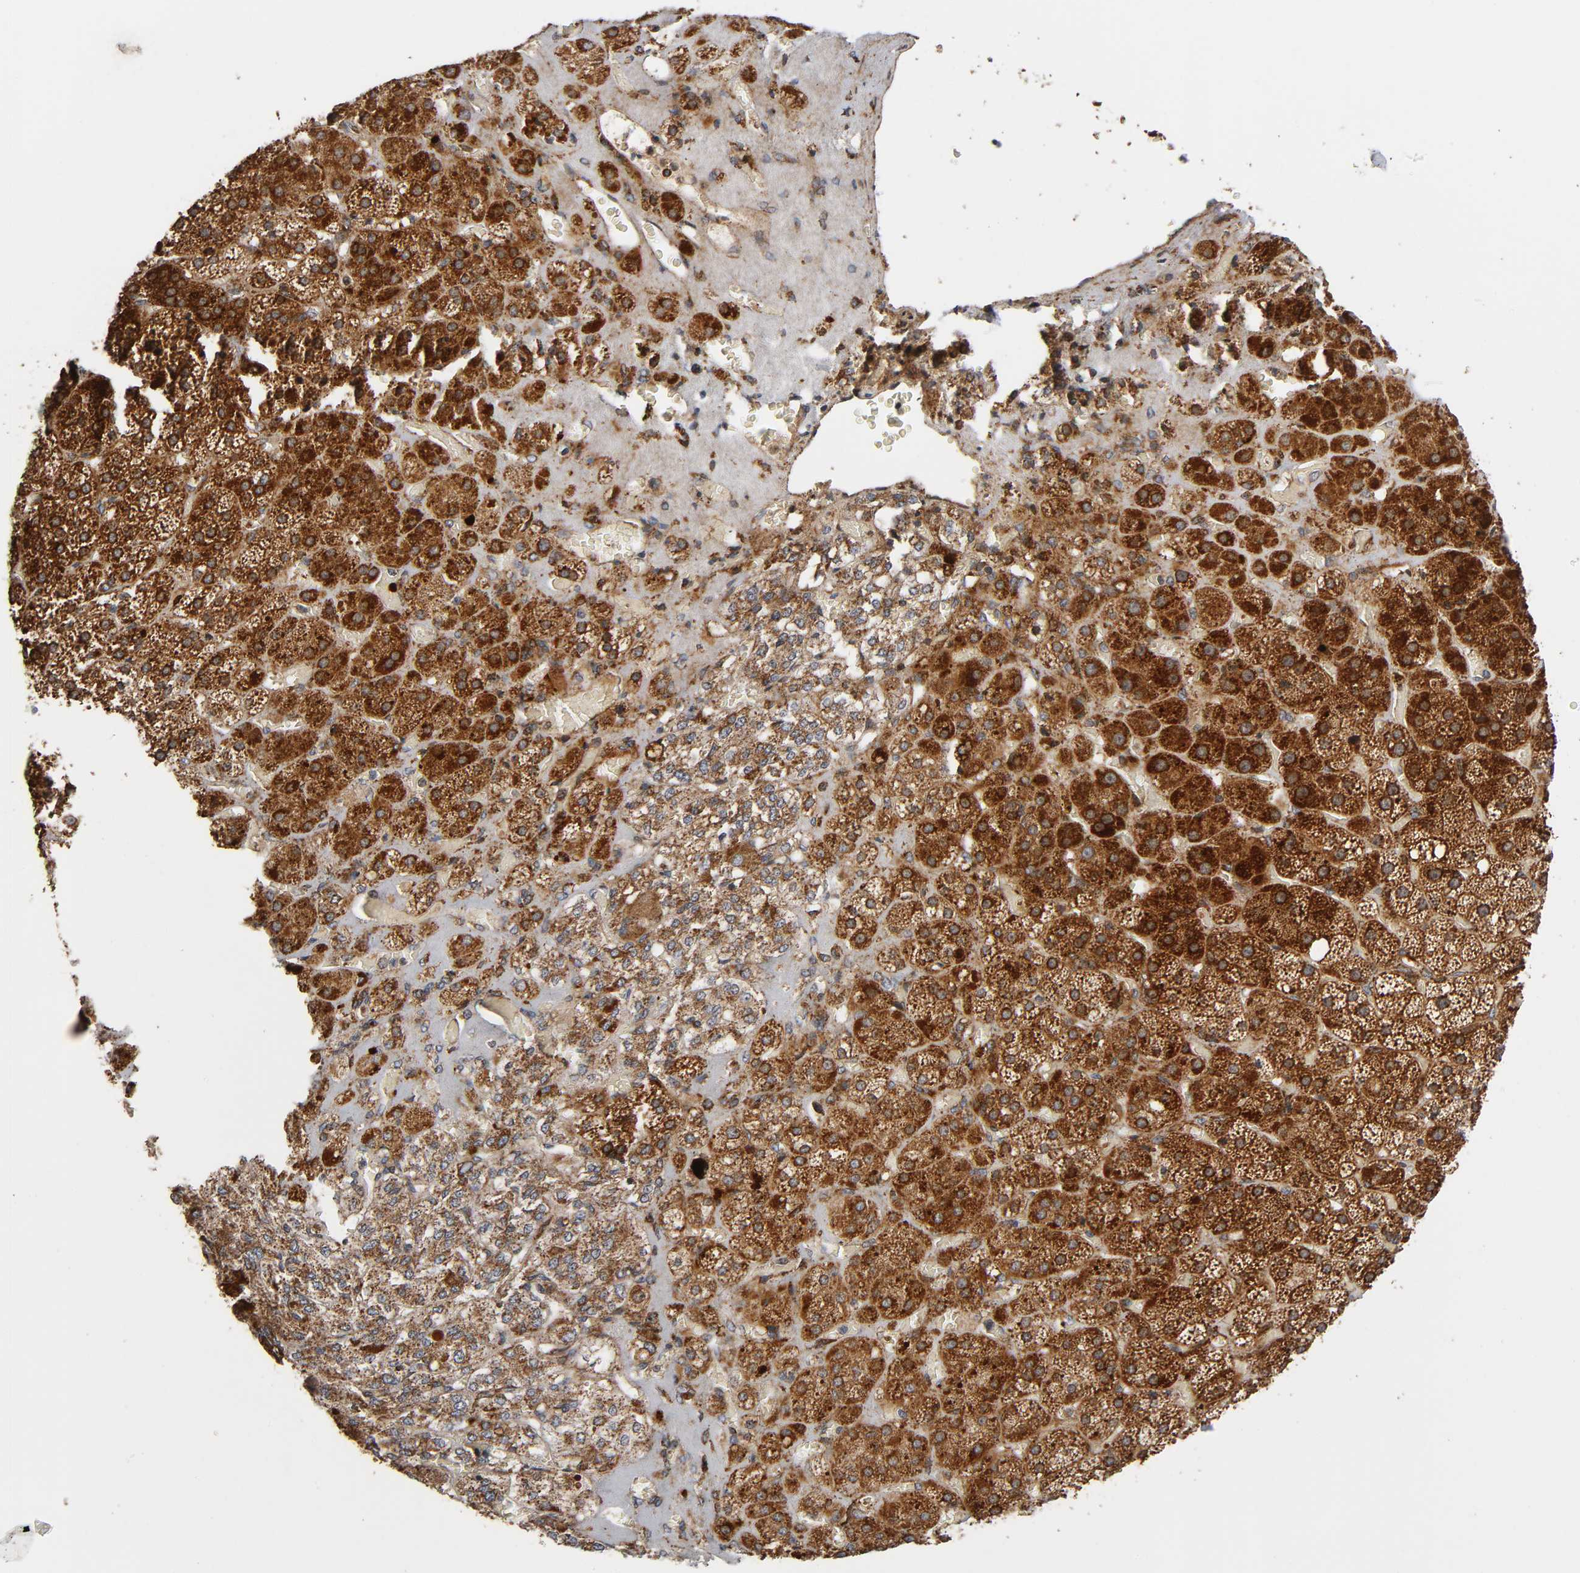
{"staining": {"intensity": "strong", "quantity": "25%-75%", "location": "cytoplasmic/membranous"}, "tissue": "adrenal gland", "cell_type": "Glandular cells", "image_type": "normal", "snomed": [{"axis": "morphology", "description": "Normal tissue, NOS"}, {"axis": "topography", "description": "Adrenal gland"}], "caption": "High-magnification brightfield microscopy of normal adrenal gland stained with DAB (brown) and counterstained with hematoxylin (blue). glandular cells exhibit strong cytoplasmic/membranous staining is appreciated in about25%-75% of cells. The staining was performed using DAB to visualize the protein expression in brown, while the nuclei were stained in blue with hematoxylin (Magnification: 20x).", "gene": "MAP3K1", "patient": {"sex": "female", "age": 71}}